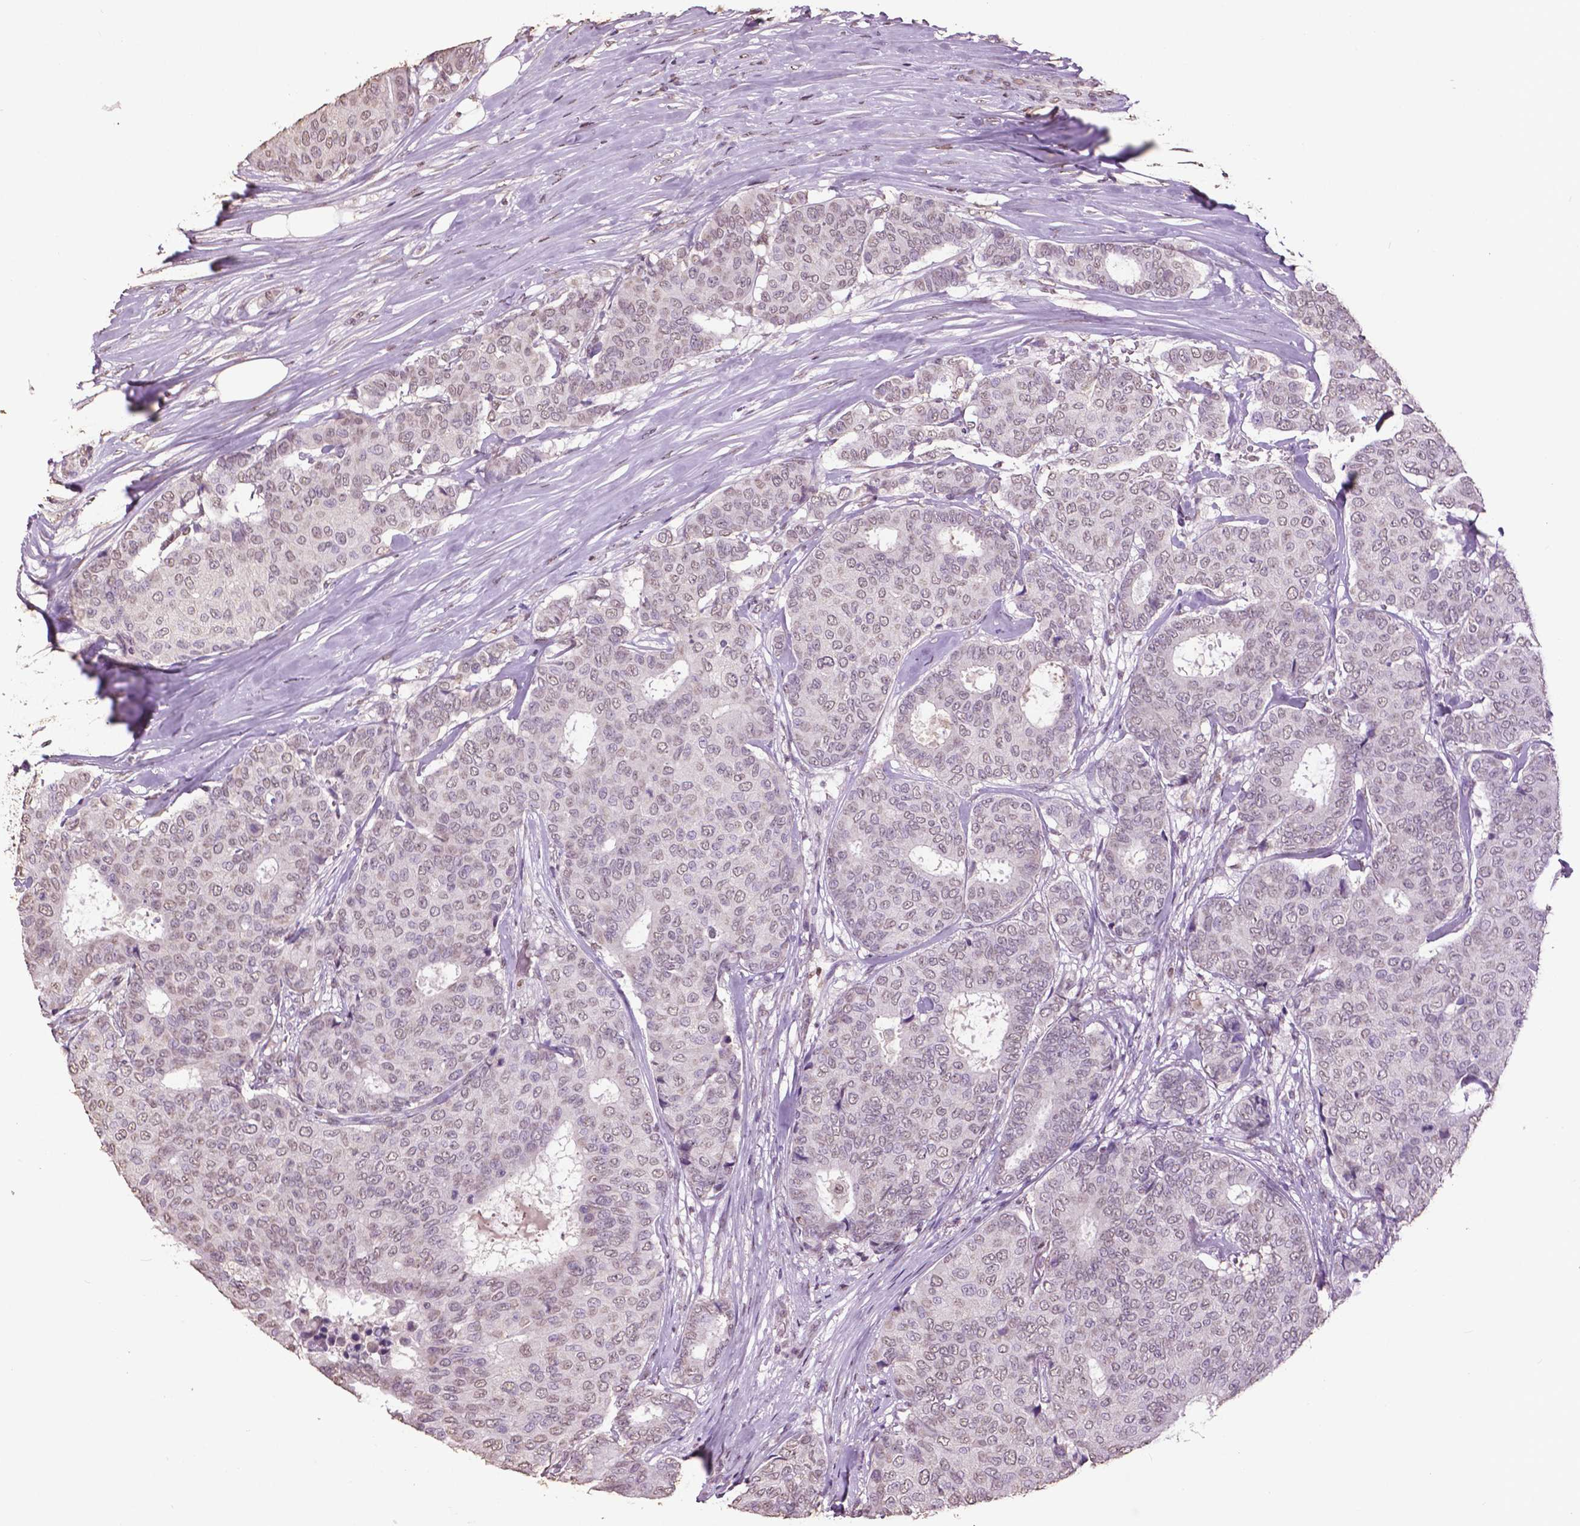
{"staining": {"intensity": "weak", "quantity": "<25%", "location": "nuclear"}, "tissue": "breast cancer", "cell_type": "Tumor cells", "image_type": "cancer", "snomed": [{"axis": "morphology", "description": "Duct carcinoma"}, {"axis": "topography", "description": "Breast"}], "caption": "IHC image of neoplastic tissue: human infiltrating ductal carcinoma (breast) stained with DAB reveals no significant protein staining in tumor cells. The staining was performed using DAB (3,3'-diaminobenzidine) to visualize the protein expression in brown, while the nuclei were stained in blue with hematoxylin (Magnification: 20x).", "gene": "RUNX3", "patient": {"sex": "female", "age": 75}}